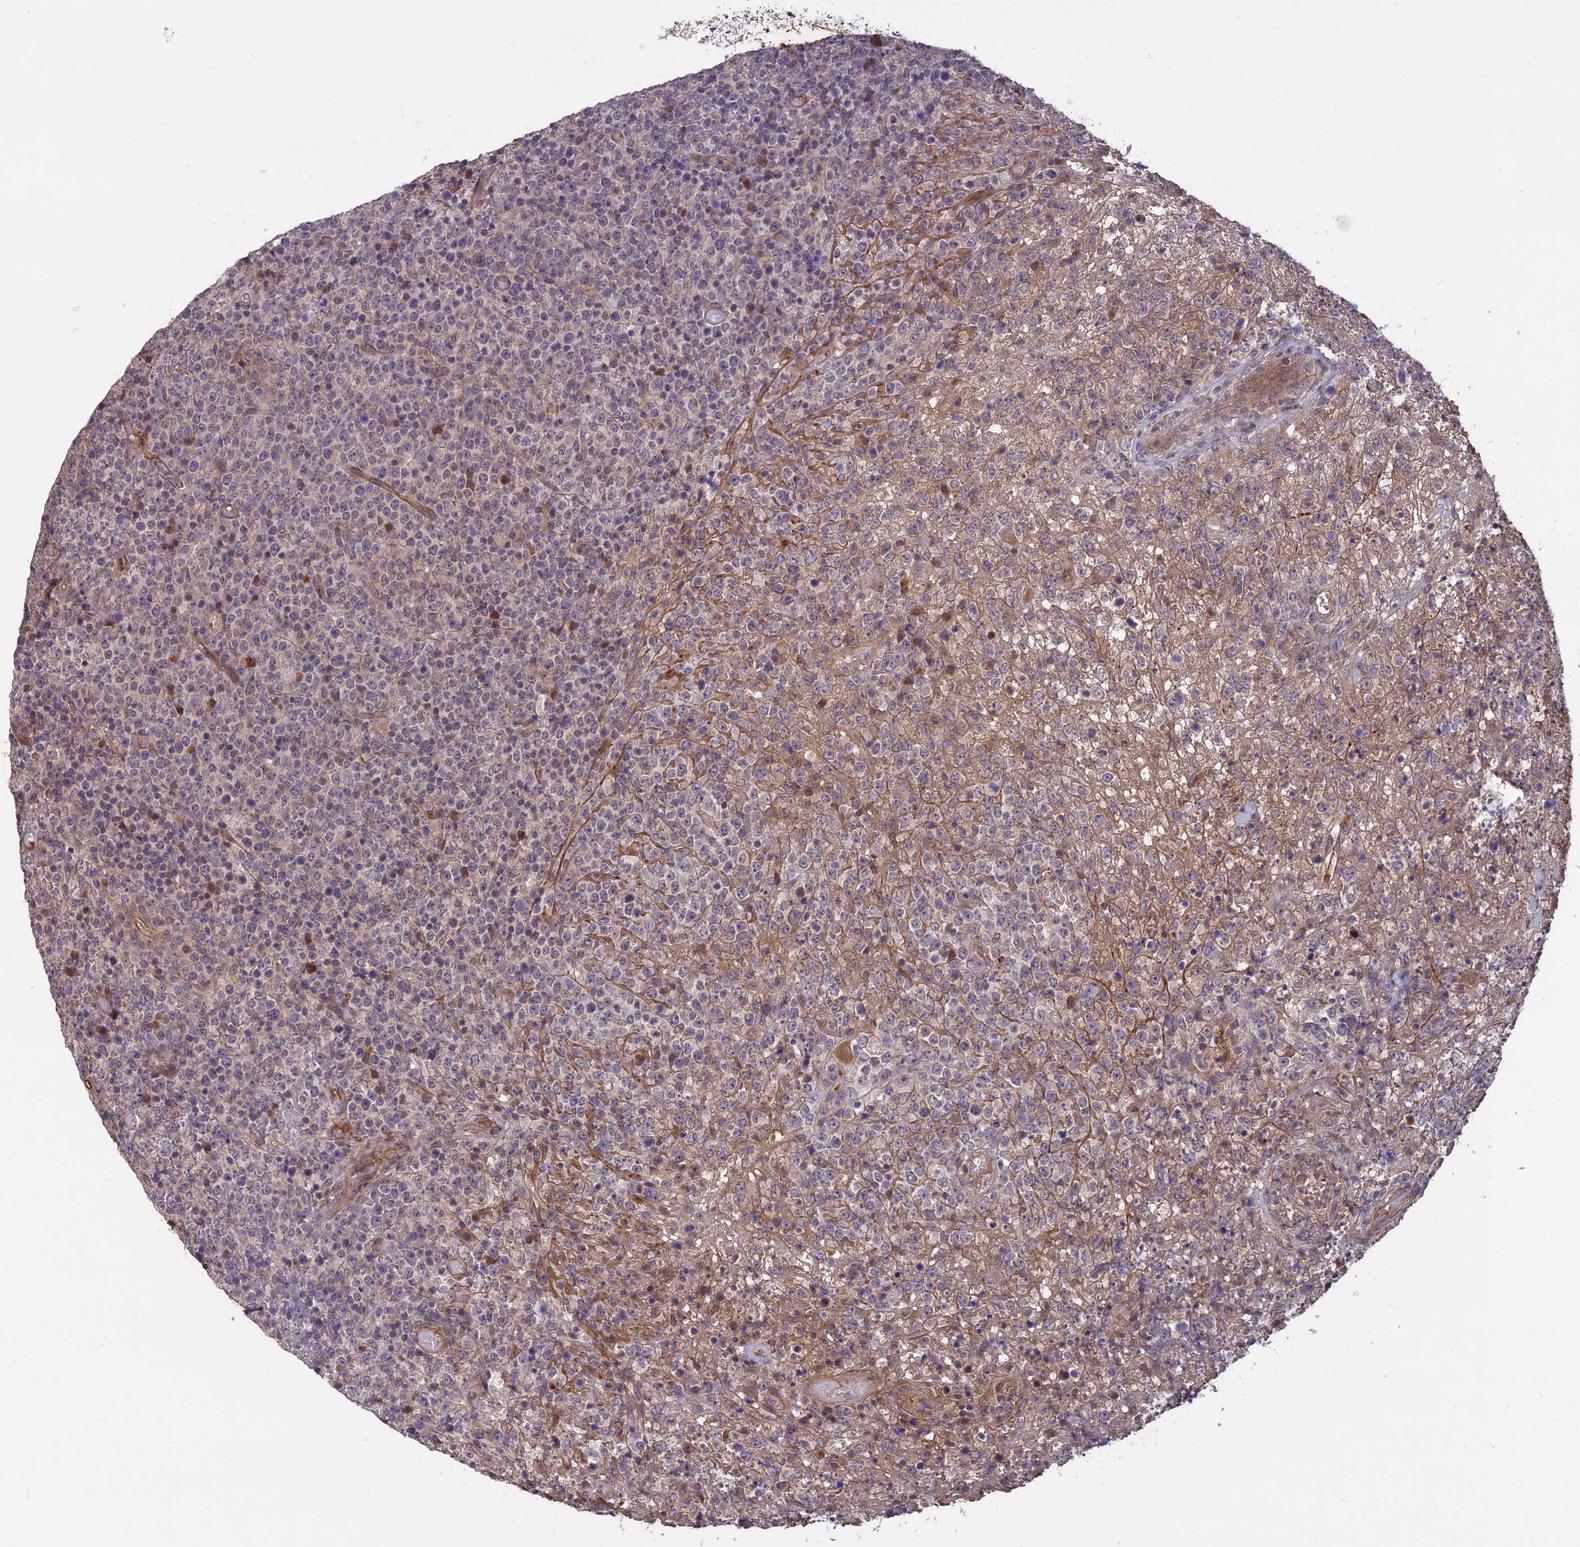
{"staining": {"intensity": "negative", "quantity": "none", "location": "none"}, "tissue": "lymphoma", "cell_type": "Tumor cells", "image_type": "cancer", "snomed": [{"axis": "morphology", "description": "Malignant lymphoma, non-Hodgkin's type, High grade"}, {"axis": "topography", "description": "Colon"}], "caption": "This is an immunohistochemistry image of human lymphoma. There is no staining in tumor cells.", "gene": "ADO", "patient": {"sex": "female", "age": 53}}